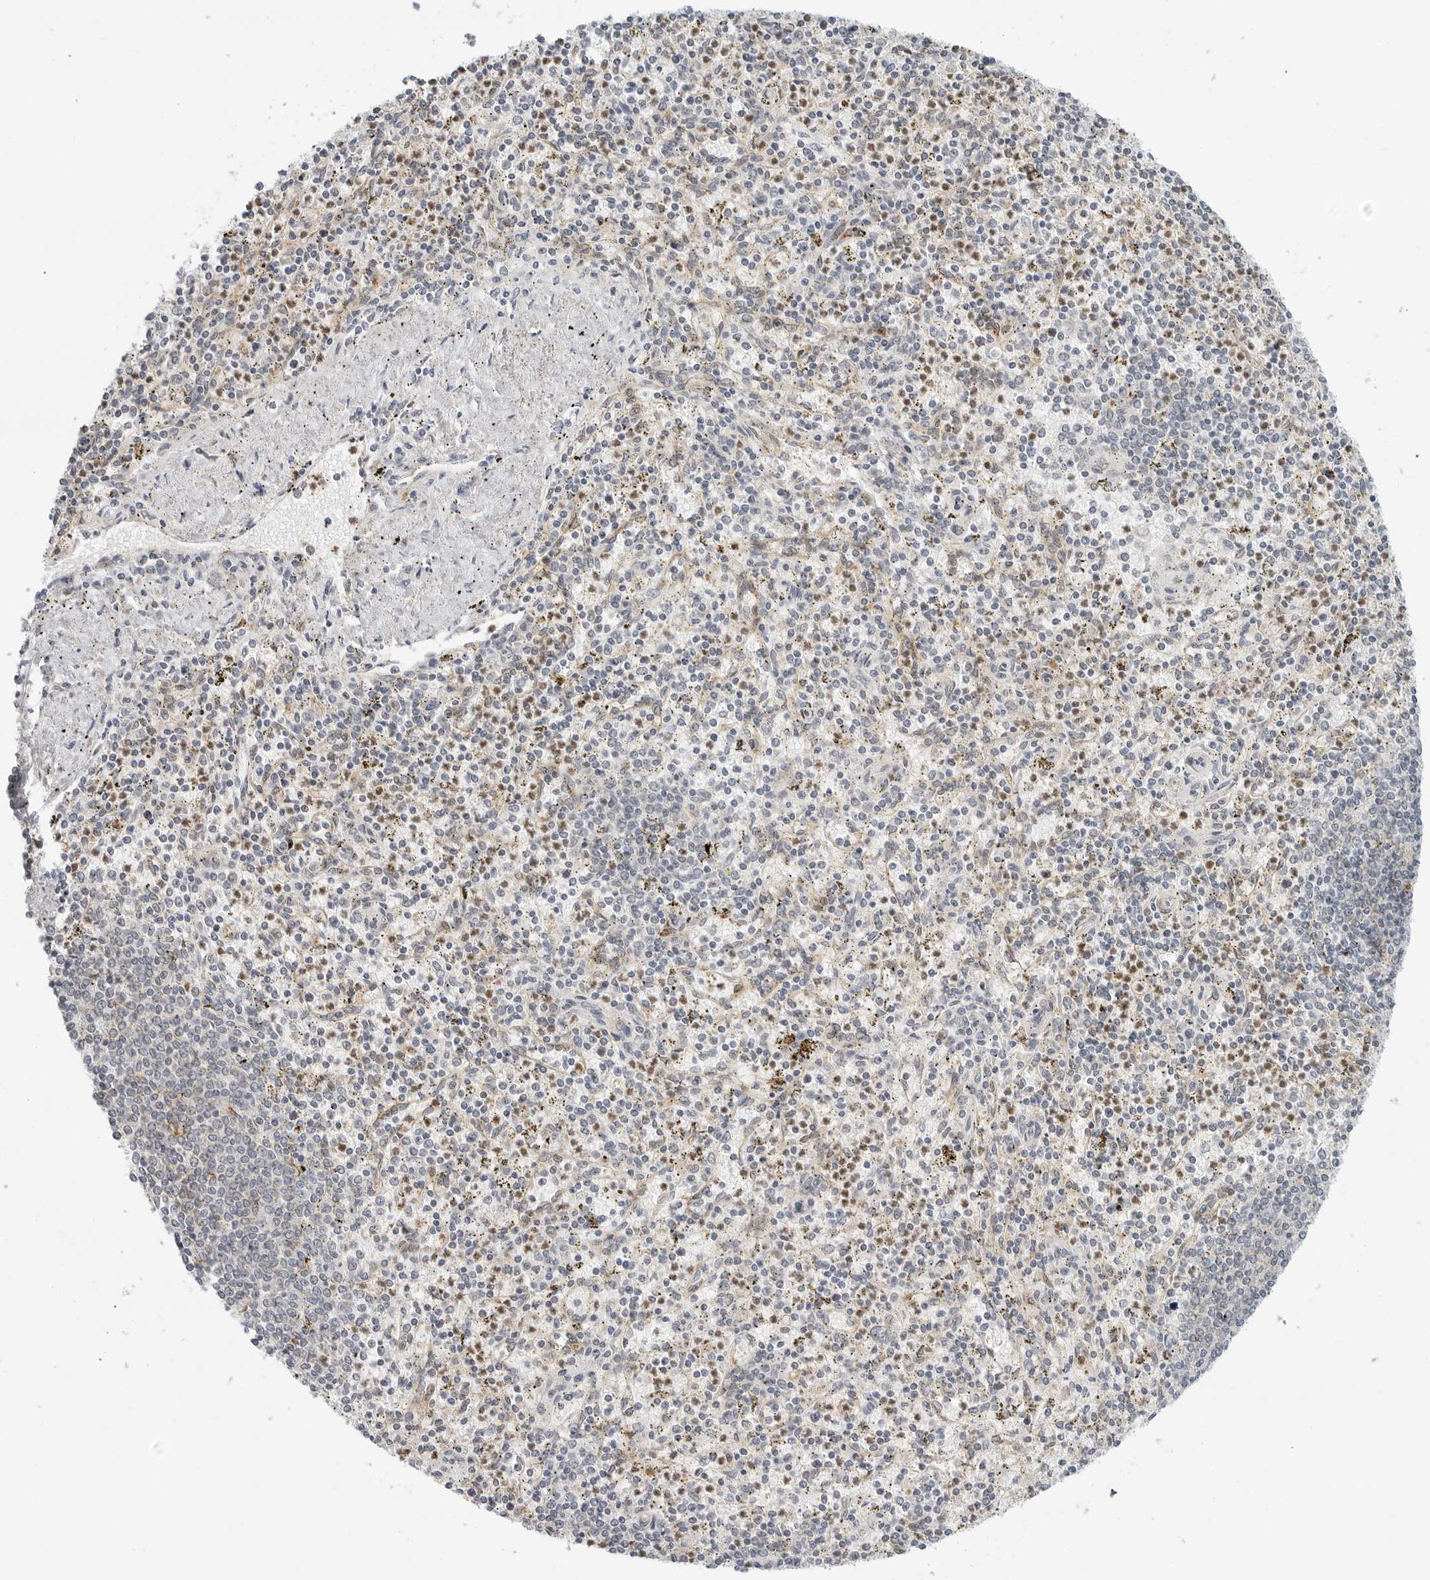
{"staining": {"intensity": "moderate", "quantity": "<25%", "location": "cytoplasmic/membranous"}, "tissue": "spleen", "cell_type": "Cells in red pulp", "image_type": "normal", "snomed": [{"axis": "morphology", "description": "Normal tissue, NOS"}, {"axis": "topography", "description": "Spleen"}], "caption": "Immunohistochemical staining of benign human spleen displays <25% levels of moderate cytoplasmic/membranous protein expression in about <25% of cells in red pulp.", "gene": "C1QTNF1", "patient": {"sex": "male", "age": 72}}